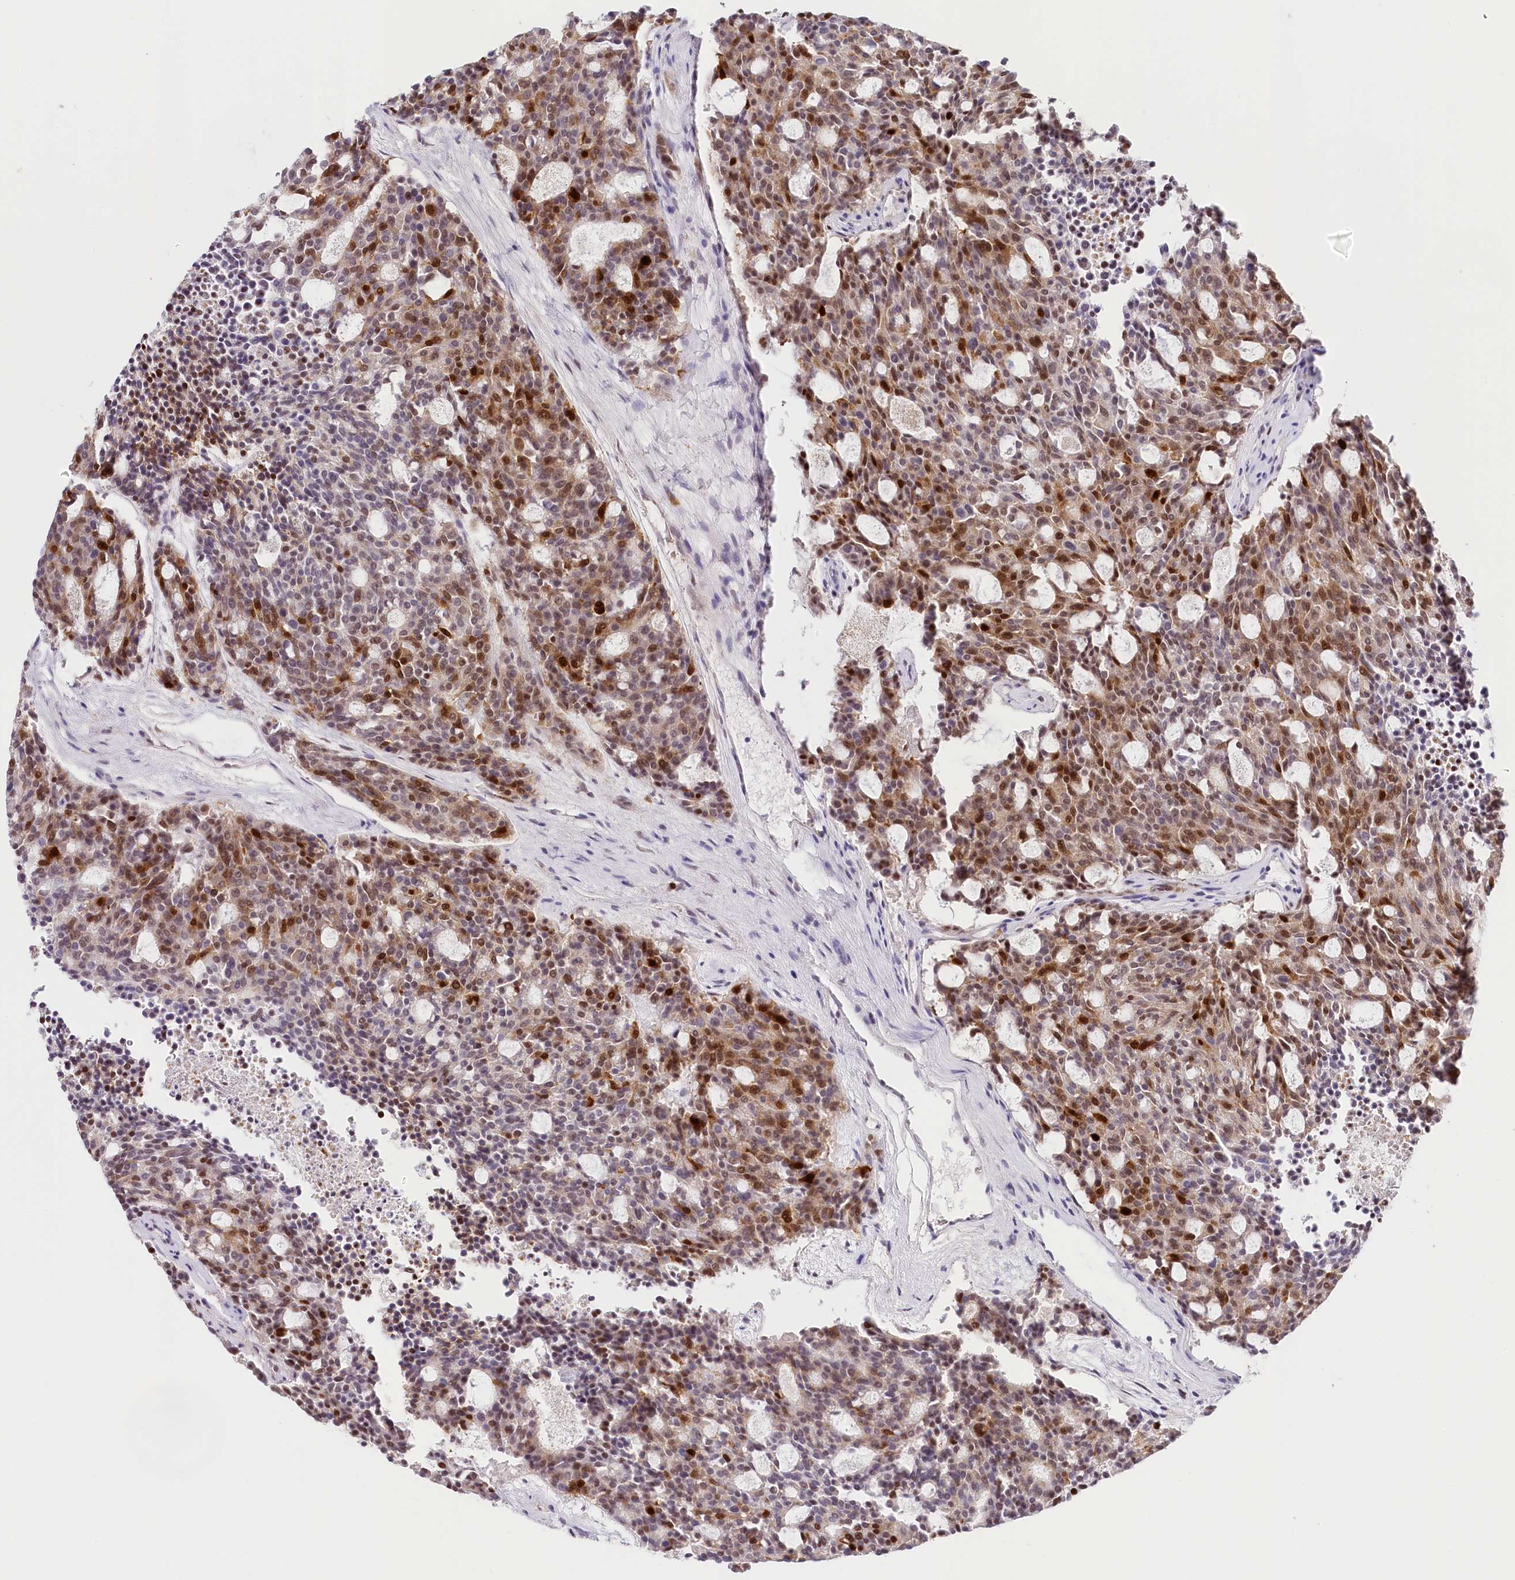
{"staining": {"intensity": "moderate", "quantity": ">75%", "location": "nuclear"}, "tissue": "carcinoid", "cell_type": "Tumor cells", "image_type": "cancer", "snomed": [{"axis": "morphology", "description": "Carcinoid, malignant, NOS"}, {"axis": "topography", "description": "Pancreas"}], "caption": "DAB immunohistochemical staining of human carcinoid (malignant) exhibits moderate nuclear protein expression in about >75% of tumor cells.", "gene": "TP53", "patient": {"sex": "female", "age": 54}}